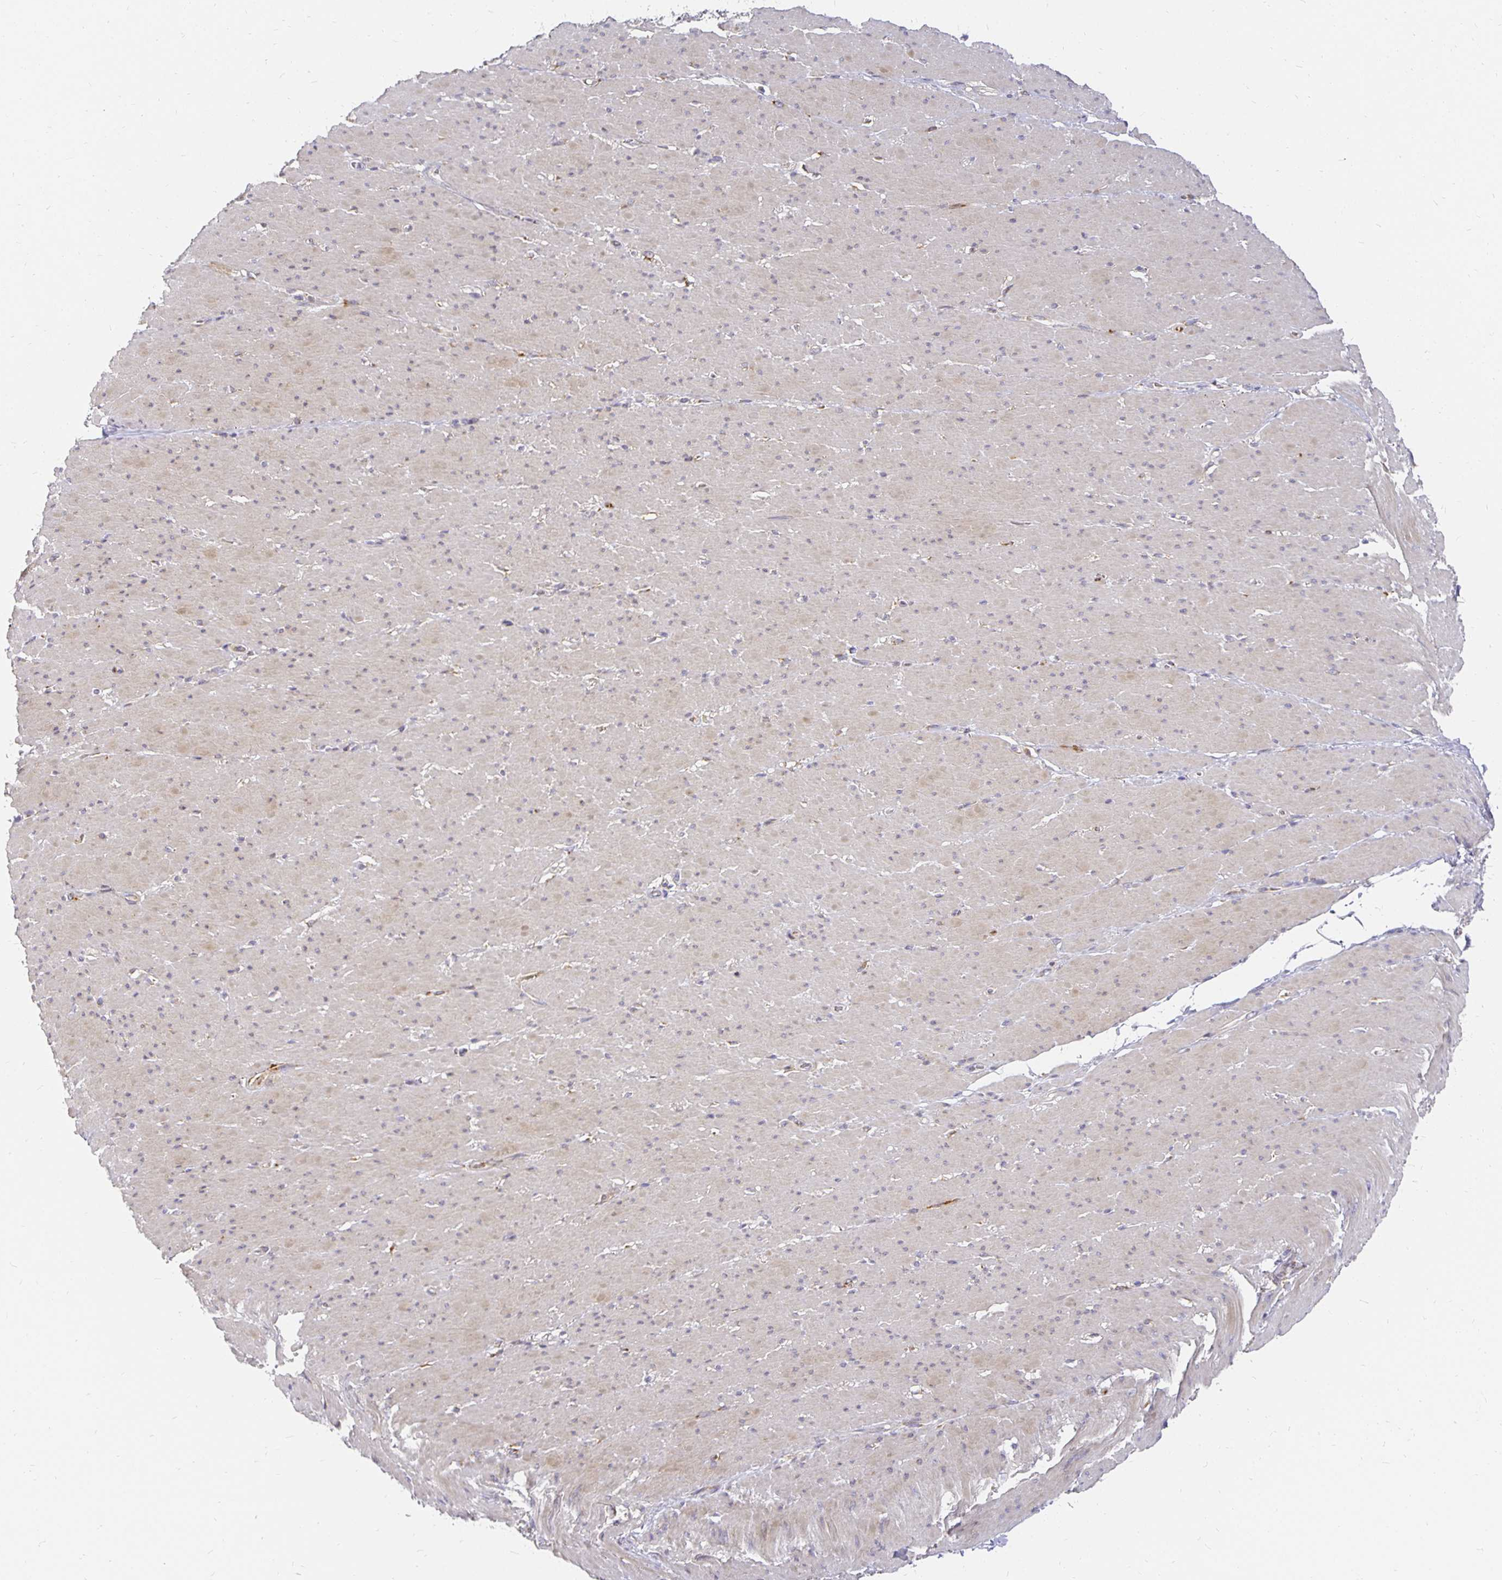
{"staining": {"intensity": "weak", "quantity": "25%-75%", "location": "cytoplasmic/membranous"}, "tissue": "smooth muscle", "cell_type": "Smooth muscle cells", "image_type": "normal", "snomed": [{"axis": "morphology", "description": "Normal tissue, NOS"}, {"axis": "topography", "description": "Smooth muscle"}, {"axis": "topography", "description": "Rectum"}], "caption": "A brown stain shows weak cytoplasmic/membranous expression of a protein in smooth muscle cells of unremarkable smooth muscle. (brown staining indicates protein expression, while blue staining denotes nuclei).", "gene": "PLOD1", "patient": {"sex": "male", "age": 53}}